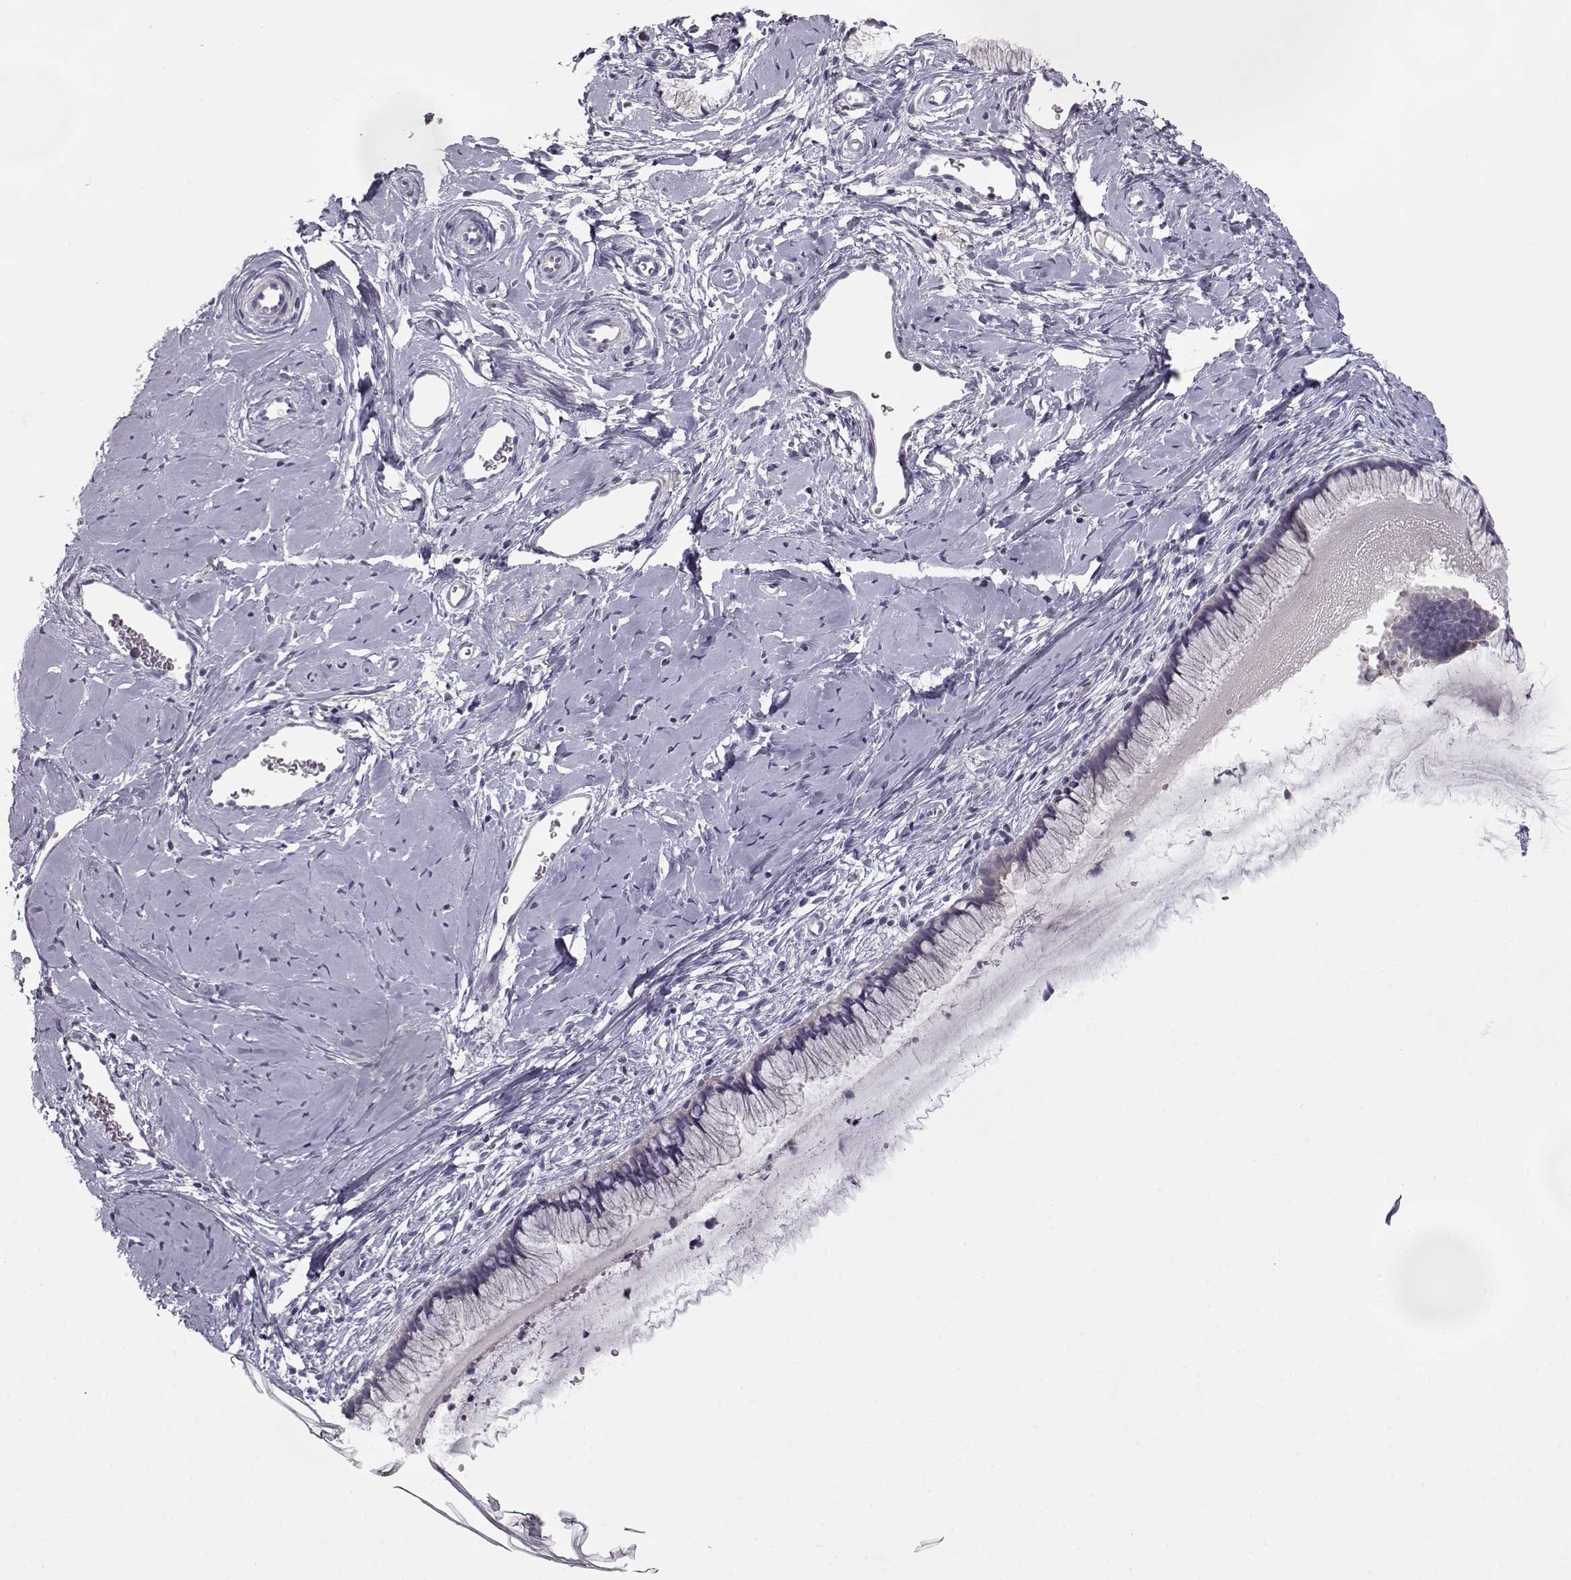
{"staining": {"intensity": "negative", "quantity": "none", "location": "none"}, "tissue": "cervix", "cell_type": "Glandular cells", "image_type": "normal", "snomed": [{"axis": "morphology", "description": "Normal tissue, NOS"}, {"axis": "topography", "description": "Cervix"}], "caption": "The immunohistochemistry (IHC) histopathology image has no significant staining in glandular cells of cervix.", "gene": "GRK1", "patient": {"sex": "female", "age": 40}}